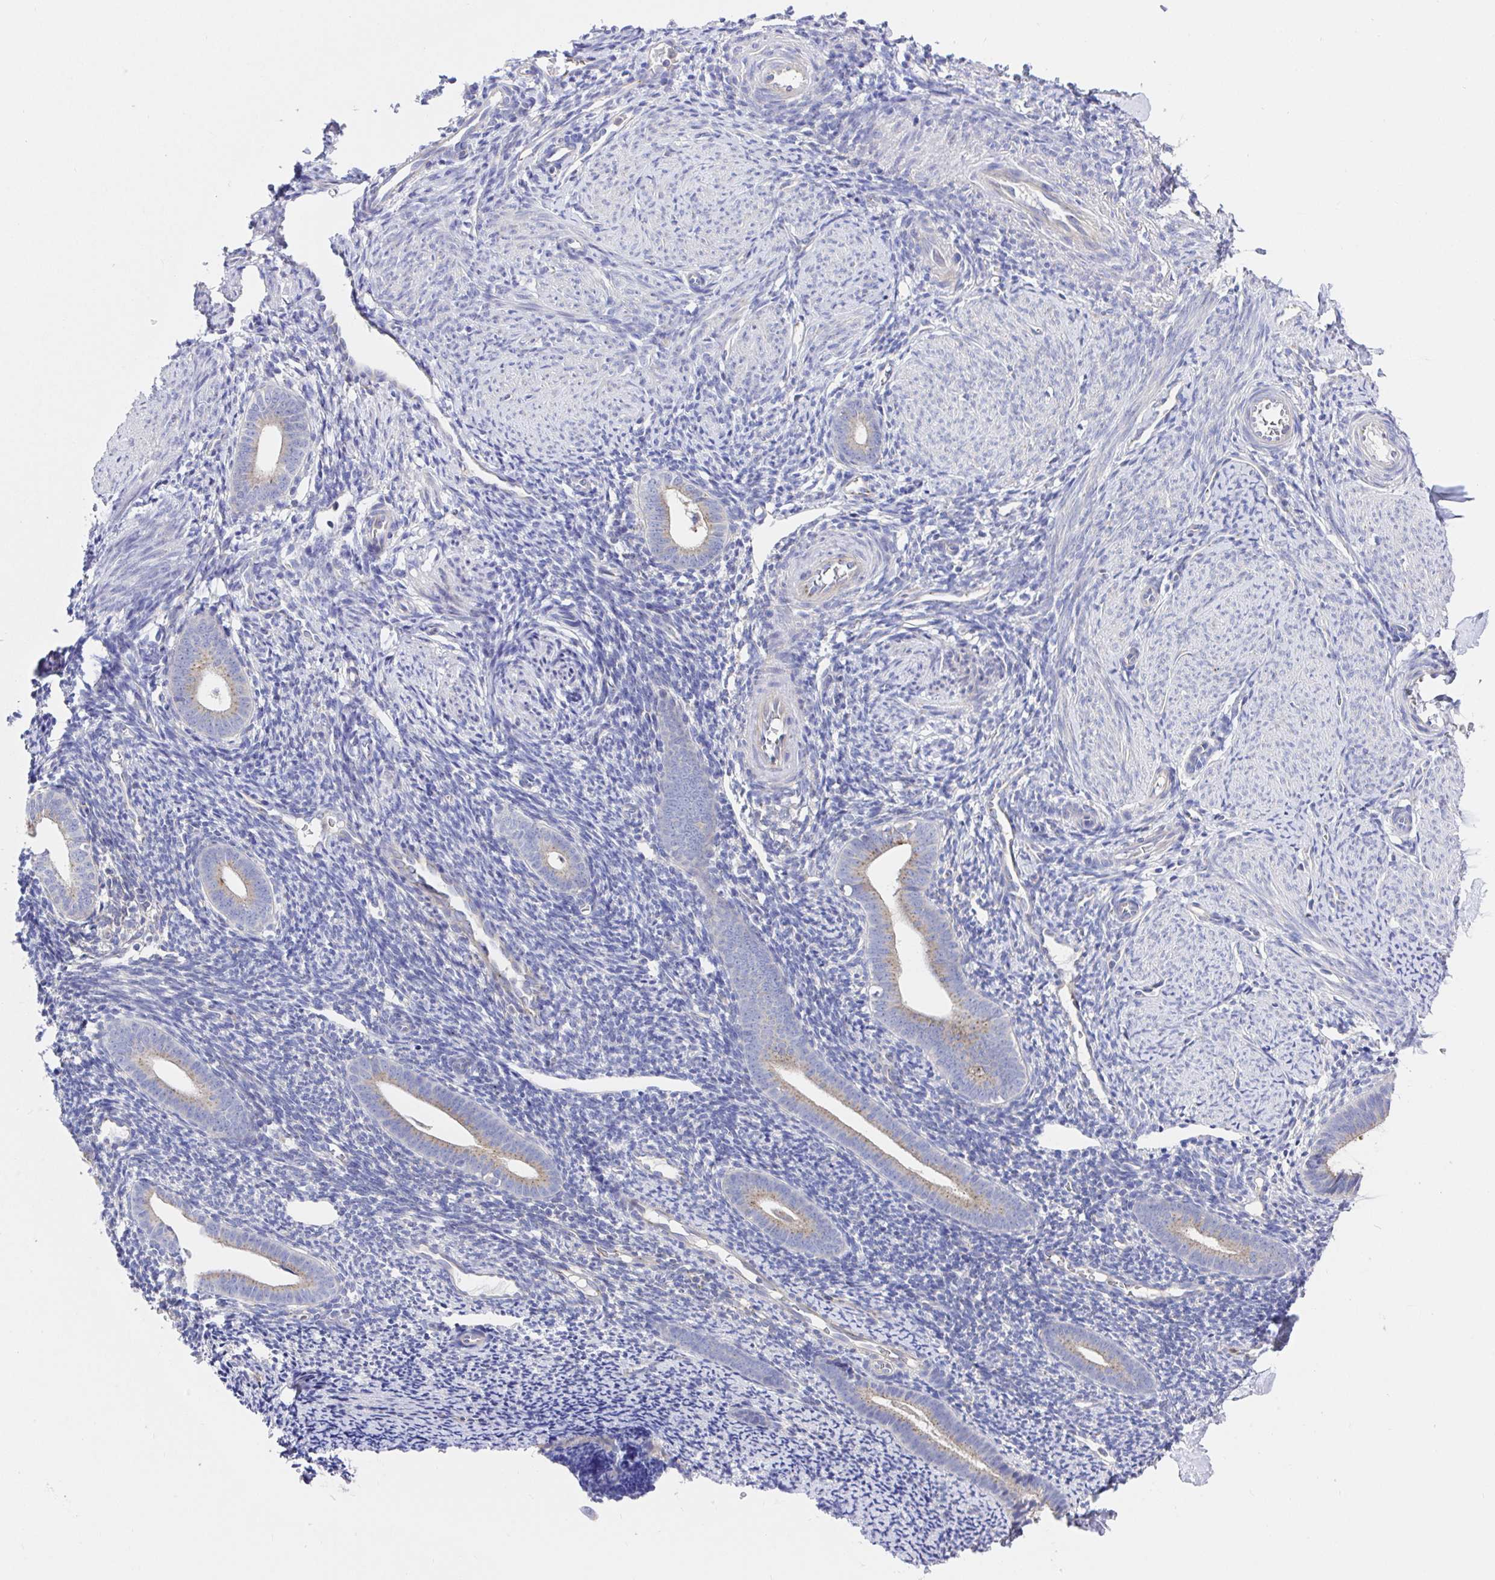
{"staining": {"intensity": "negative", "quantity": "none", "location": "none"}, "tissue": "endometrium", "cell_type": "Cells in endometrial stroma", "image_type": "normal", "snomed": [{"axis": "morphology", "description": "Normal tissue, NOS"}, {"axis": "topography", "description": "Endometrium"}], "caption": "Immunohistochemistry (IHC) histopathology image of unremarkable endometrium stained for a protein (brown), which reveals no expression in cells in endometrial stroma.", "gene": "GOLGA1", "patient": {"sex": "female", "age": 39}}